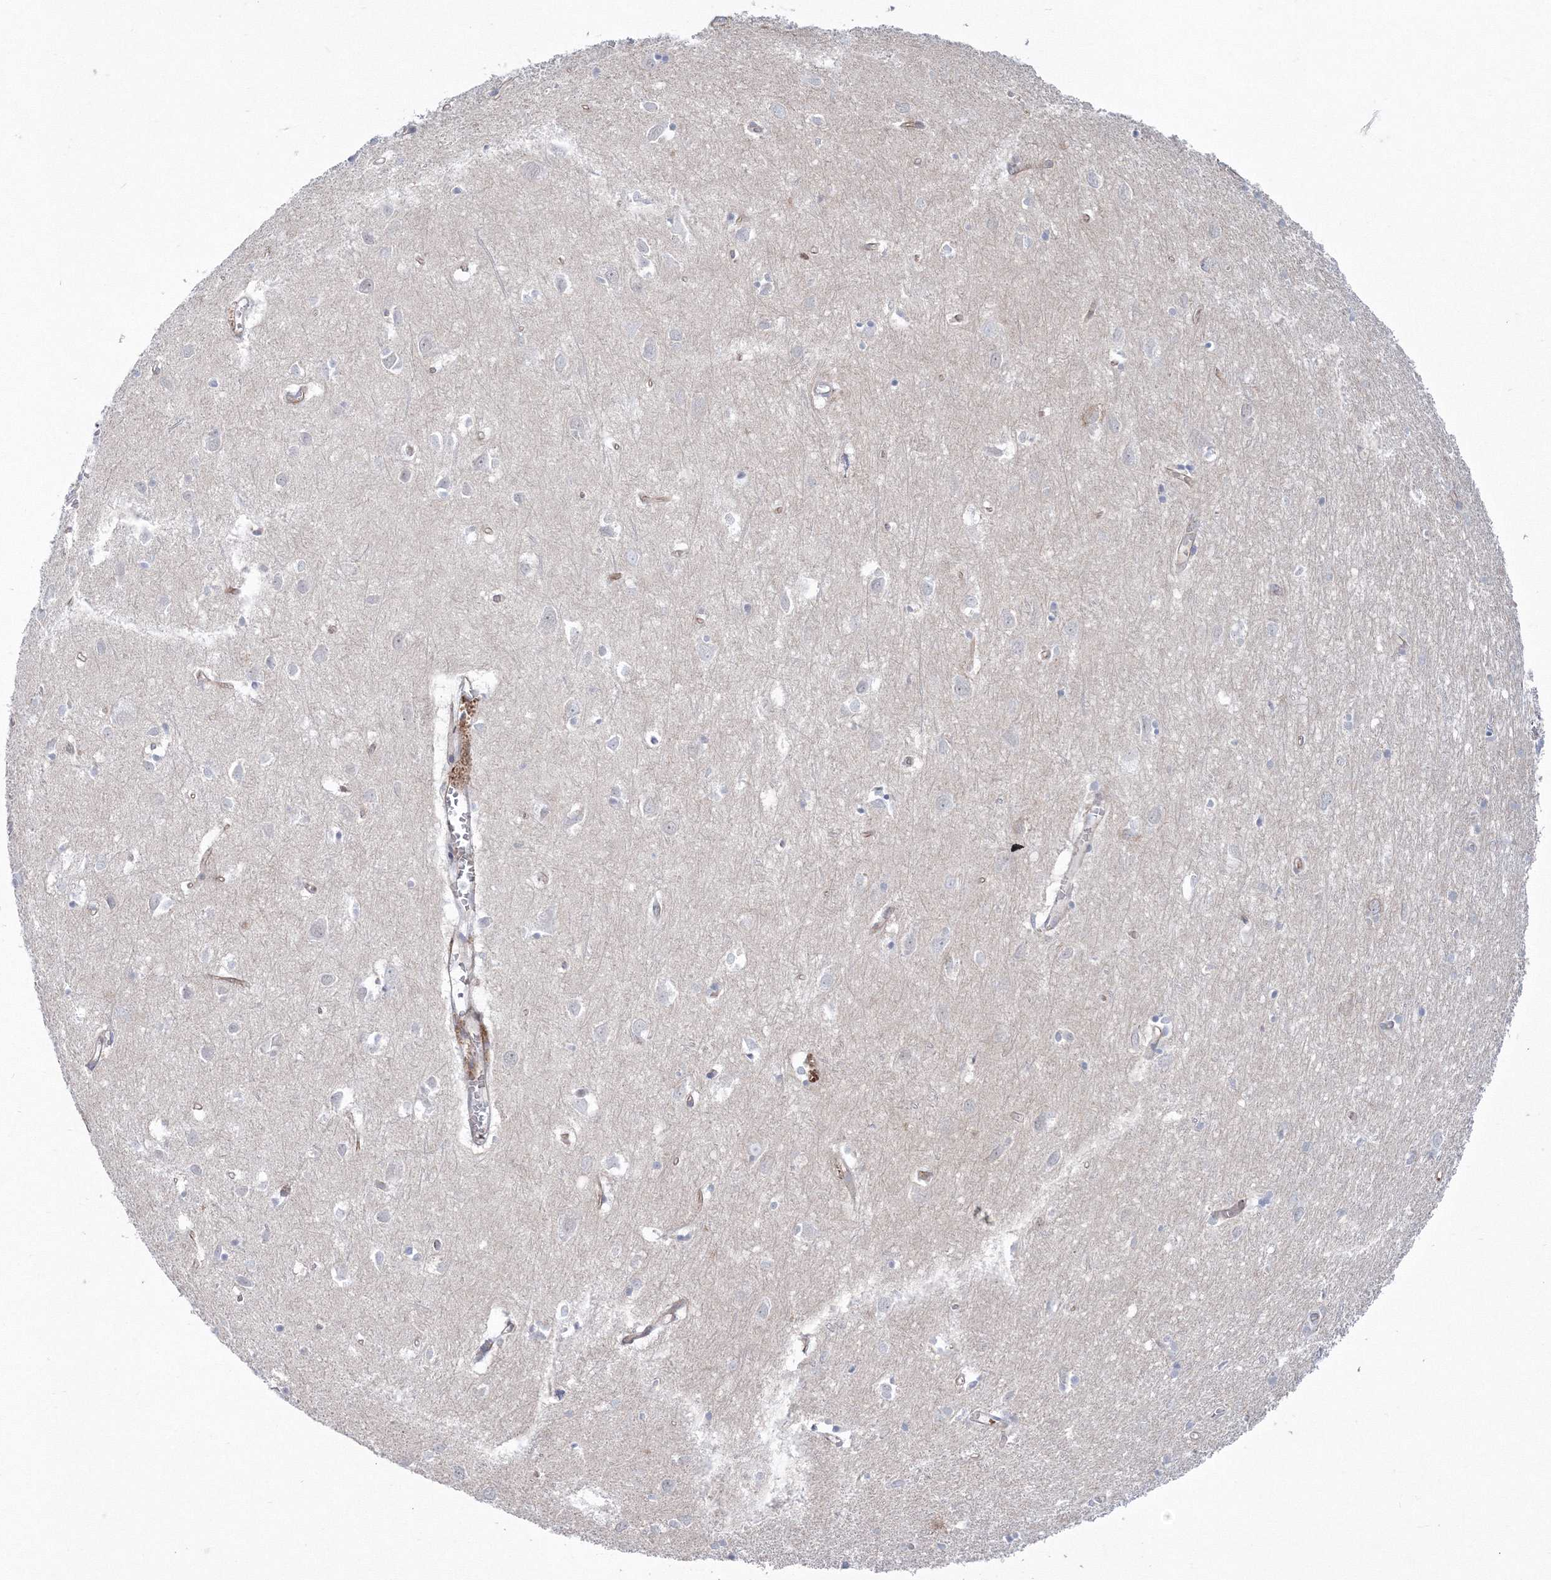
{"staining": {"intensity": "moderate", "quantity": ">75%", "location": "cytoplasmic/membranous"}, "tissue": "cerebral cortex", "cell_type": "Endothelial cells", "image_type": "normal", "snomed": [{"axis": "morphology", "description": "Normal tissue, NOS"}, {"axis": "topography", "description": "Cerebral cortex"}], "caption": "The micrograph reveals a brown stain indicating the presence of a protein in the cytoplasmic/membranous of endothelial cells in cerebral cortex.", "gene": "HYAL2", "patient": {"sex": "female", "age": 64}}